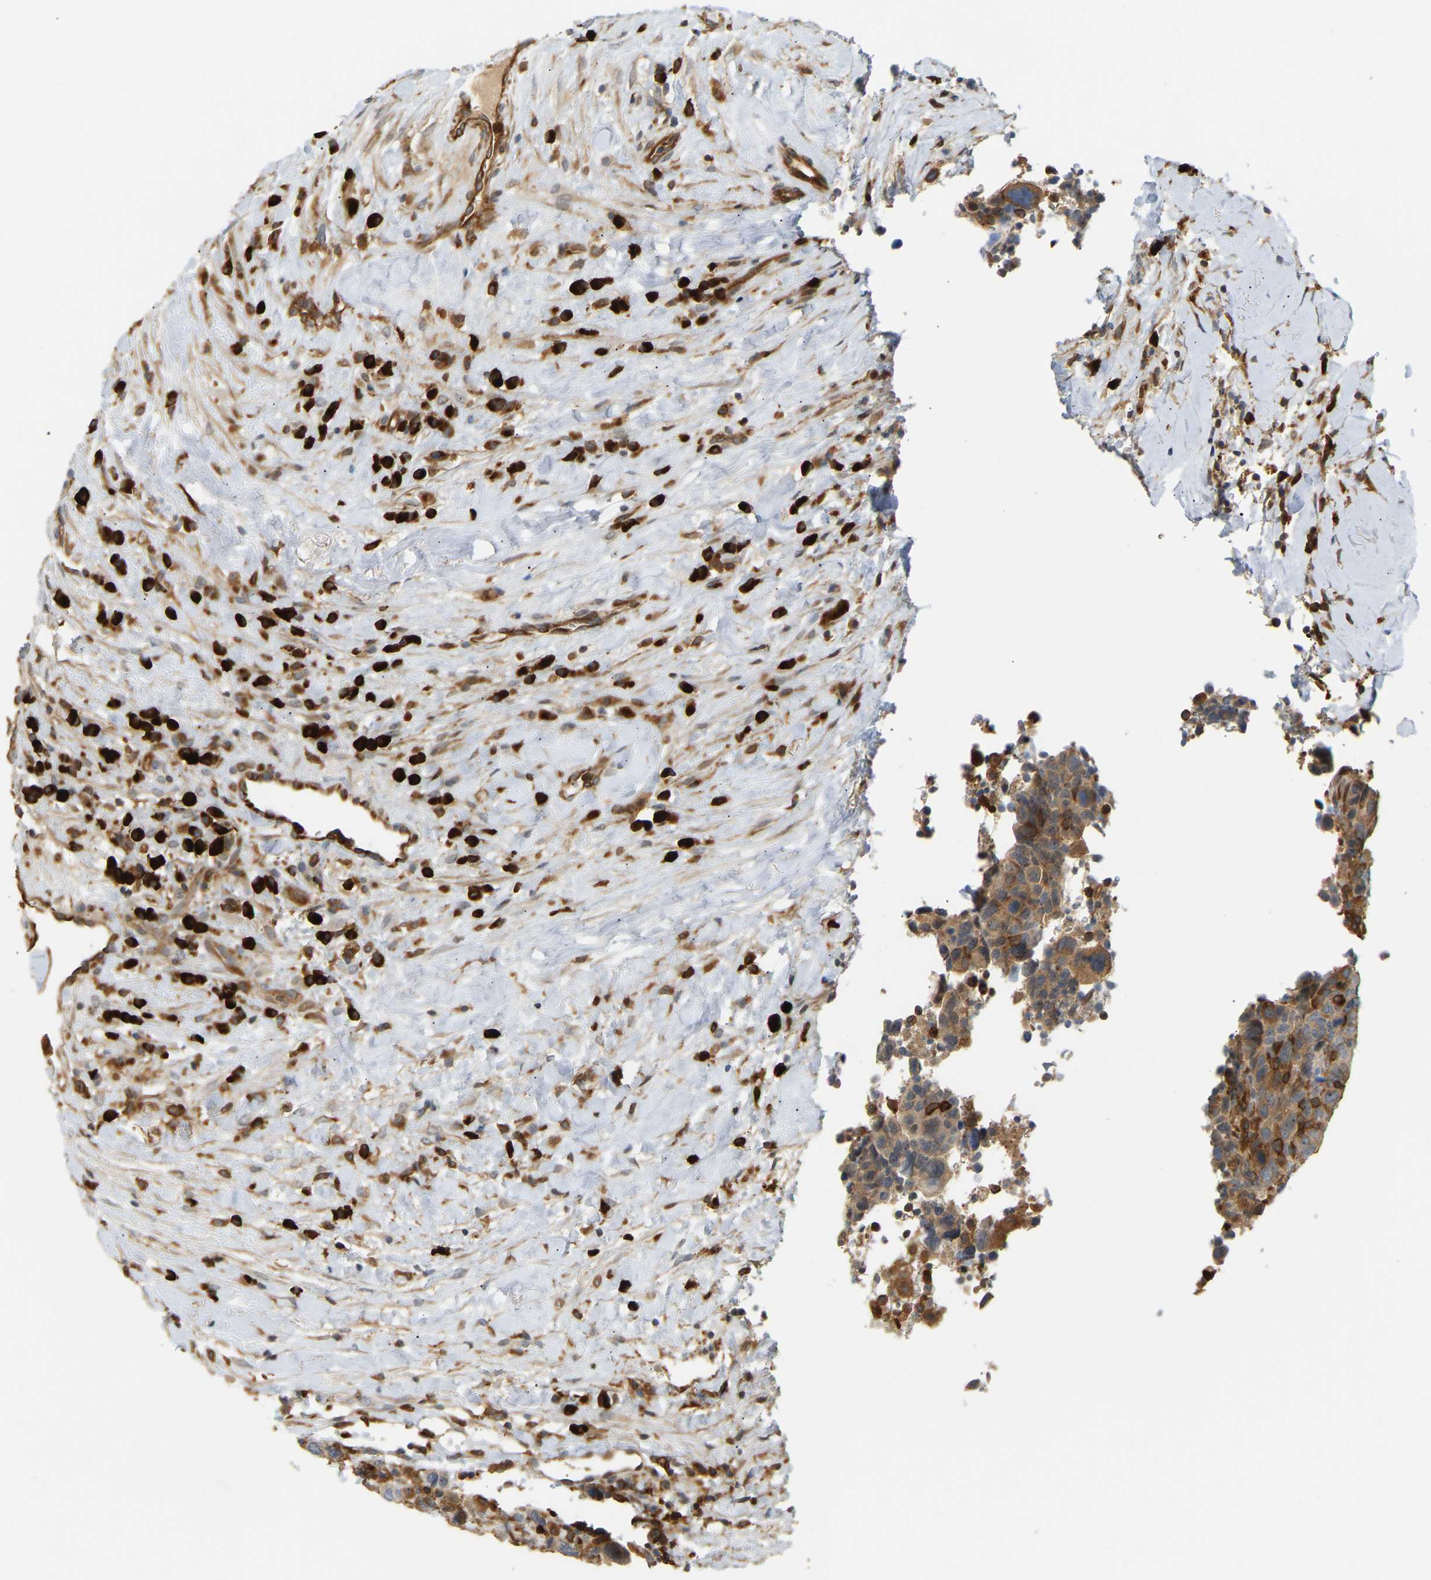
{"staining": {"intensity": "moderate", "quantity": ">75%", "location": "cytoplasmic/membranous"}, "tissue": "breast cancer", "cell_type": "Tumor cells", "image_type": "cancer", "snomed": [{"axis": "morphology", "description": "Duct carcinoma"}, {"axis": "topography", "description": "Breast"}], "caption": "Human breast cancer (intraductal carcinoma) stained with a brown dye demonstrates moderate cytoplasmic/membranous positive expression in about >75% of tumor cells.", "gene": "PLCG2", "patient": {"sex": "female", "age": 37}}